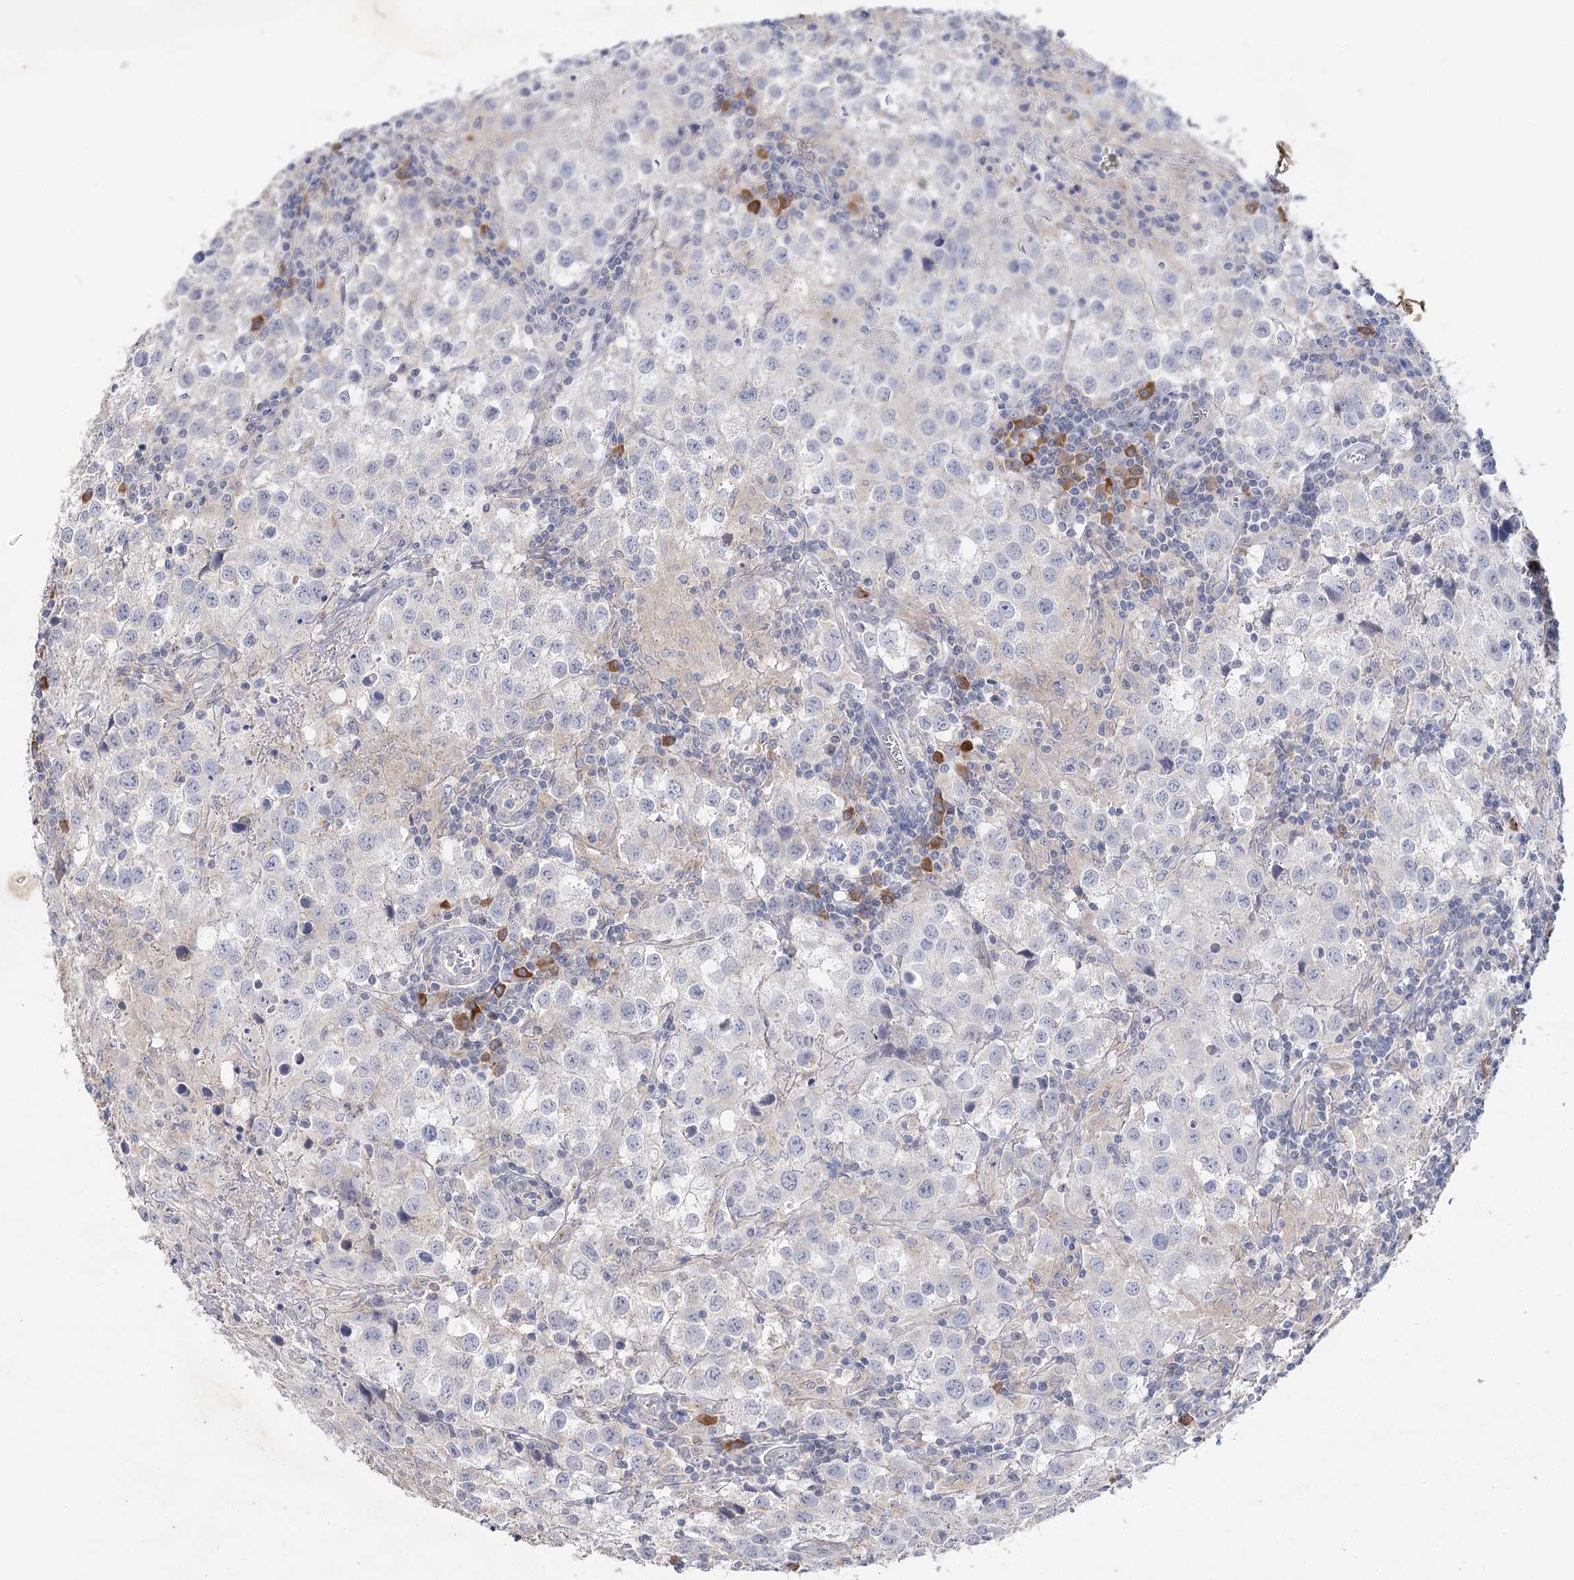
{"staining": {"intensity": "negative", "quantity": "none", "location": "none"}, "tissue": "testis cancer", "cell_type": "Tumor cells", "image_type": "cancer", "snomed": [{"axis": "morphology", "description": "Seminoma, NOS"}, {"axis": "morphology", "description": "Carcinoma, Embryonal, NOS"}, {"axis": "topography", "description": "Testis"}], "caption": "Photomicrograph shows no significant protein expression in tumor cells of testis cancer.", "gene": "IL1RAP", "patient": {"sex": "male", "age": 43}}